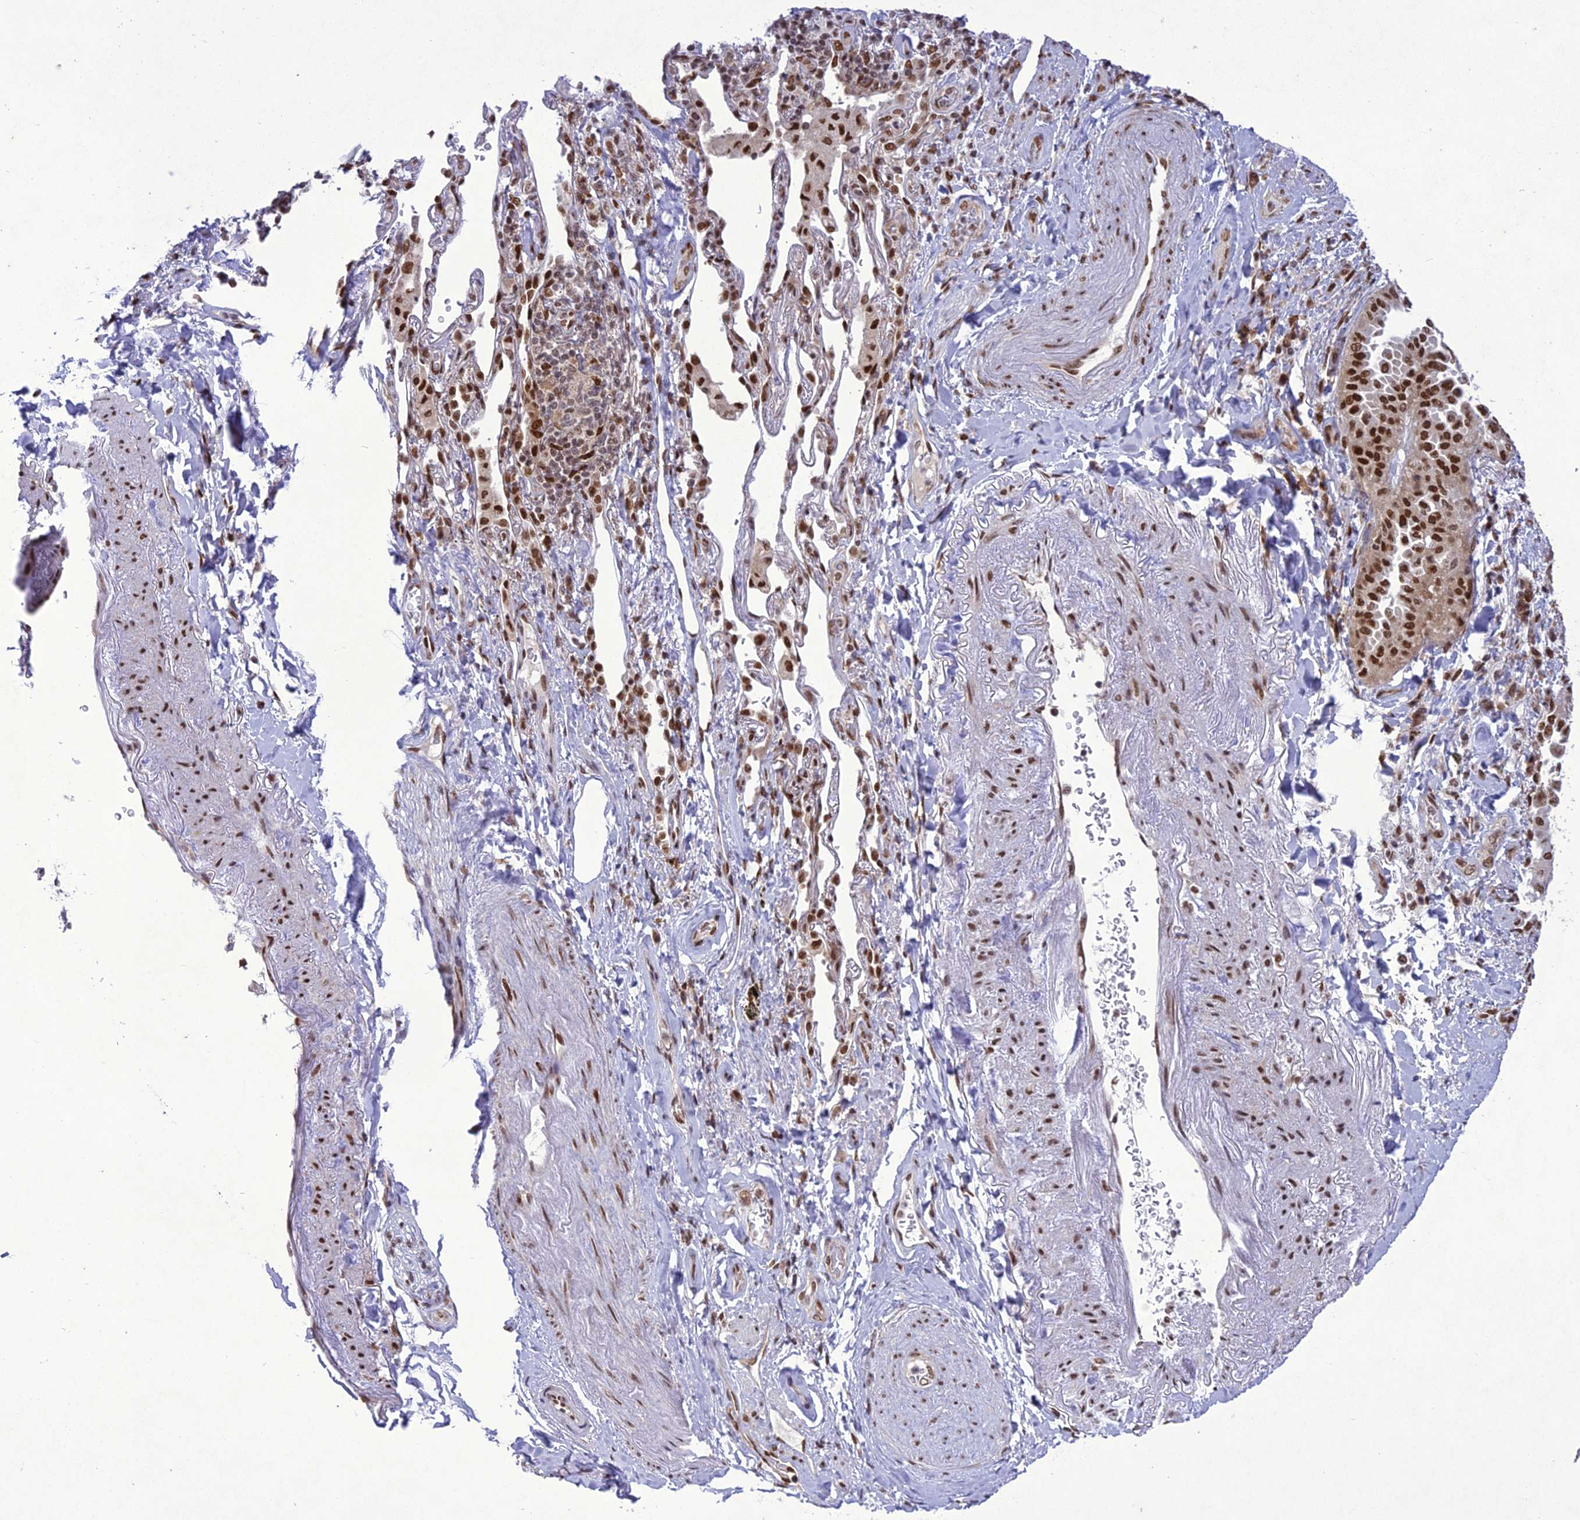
{"staining": {"intensity": "strong", "quantity": ">75%", "location": "nuclear"}, "tissue": "lung cancer", "cell_type": "Tumor cells", "image_type": "cancer", "snomed": [{"axis": "morphology", "description": "Adenocarcinoma, NOS"}, {"axis": "topography", "description": "Lung"}], "caption": "An image showing strong nuclear staining in about >75% of tumor cells in lung cancer (adenocarcinoma), as visualized by brown immunohistochemical staining.", "gene": "DDX1", "patient": {"sex": "female", "age": 69}}